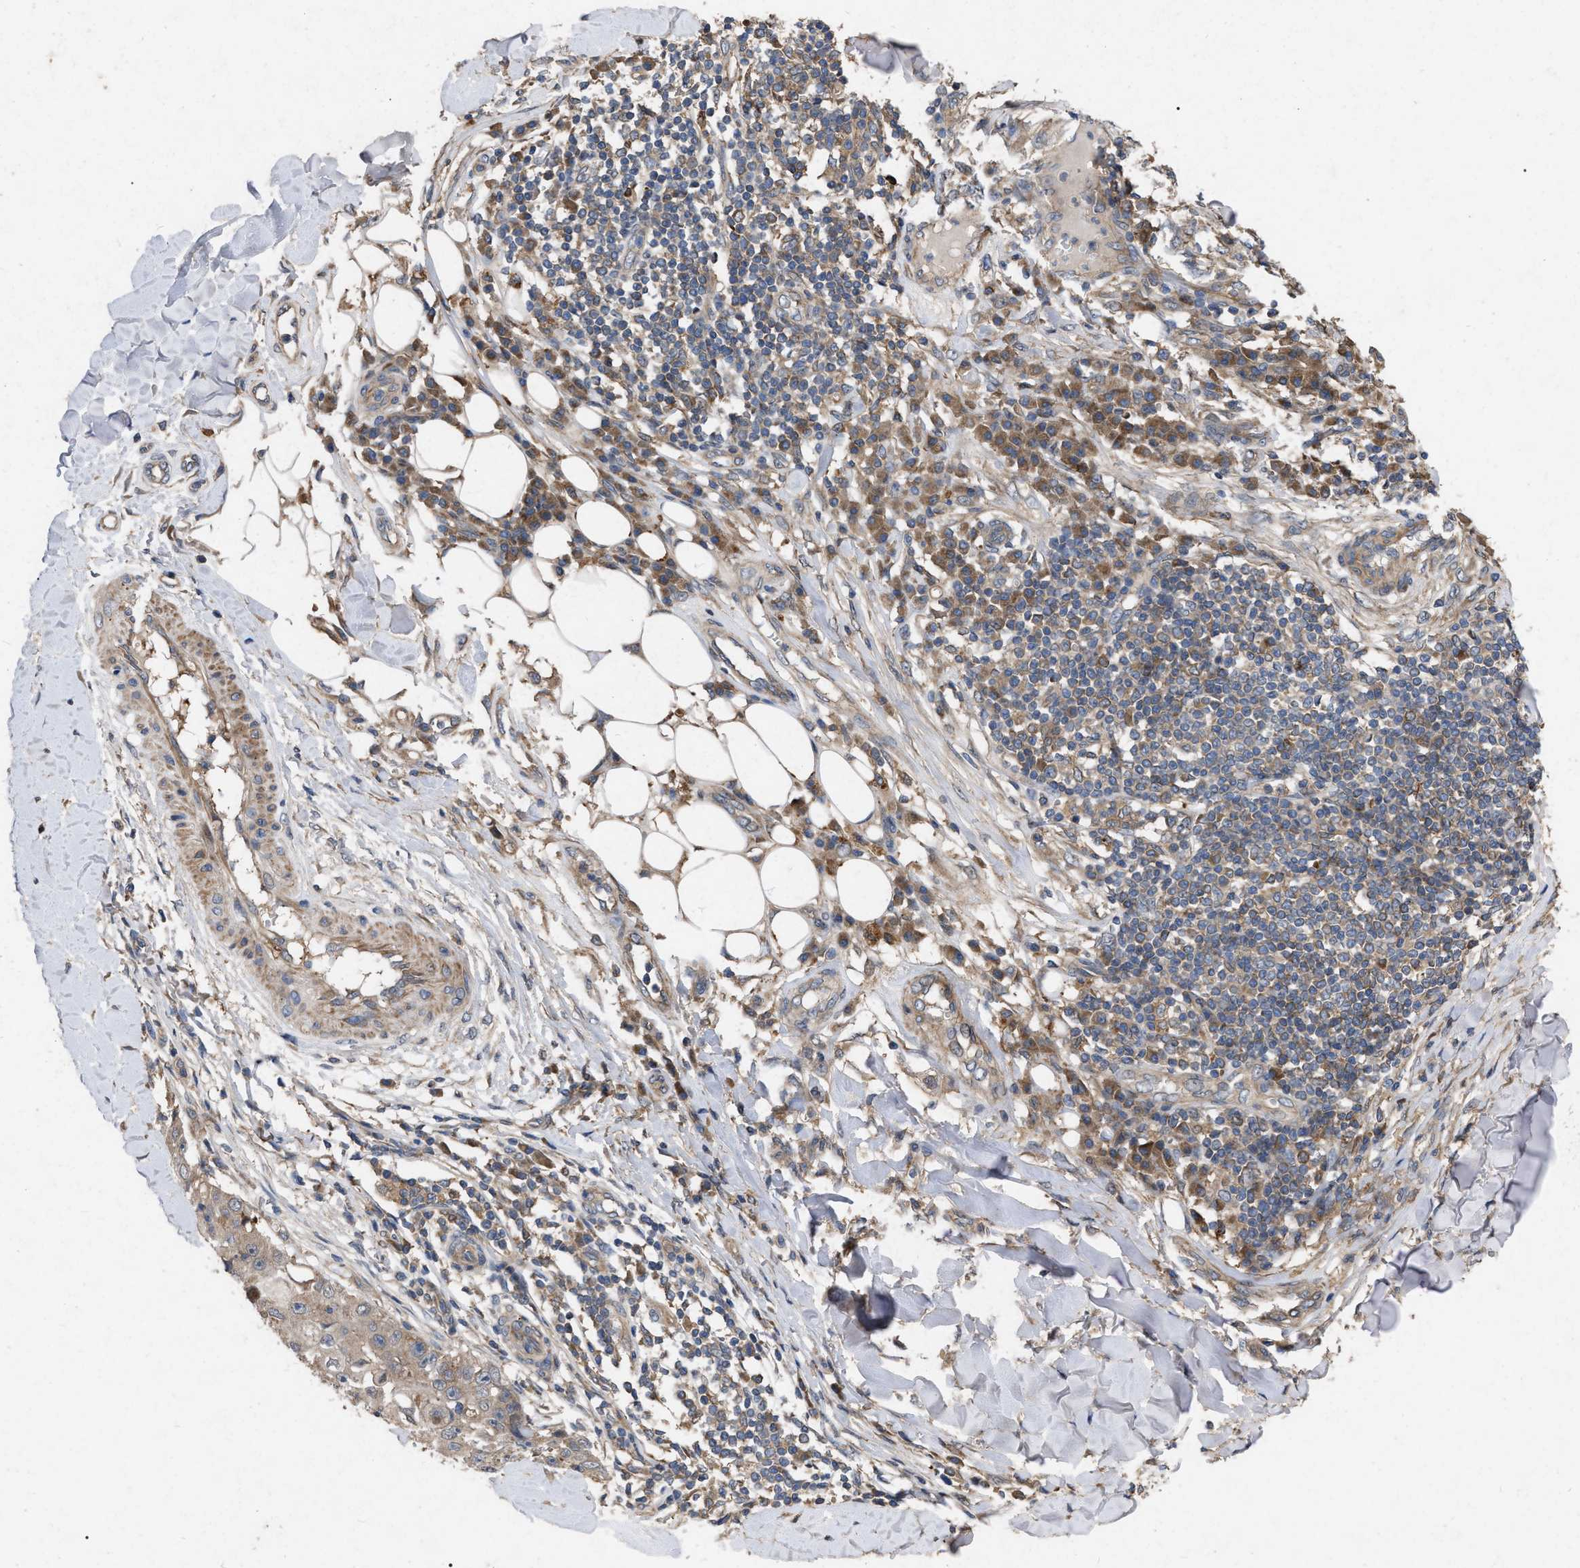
{"staining": {"intensity": "moderate", "quantity": "<25%", "location": "cytoplasmic/membranous"}, "tissue": "skin cancer", "cell_type": "Tumor cells", "image_type": "cancer", "snomed": [{"axis": "morphology", "description": "Squamous cell carcinoma, NOS"}, {"axis": "topography", "description": "Skin"}], "caption": "A histopathology image of human squamous cell carcinoma (skin) stained for a protein demonstrates moderate cytoplasmic/membranous brown staining in tumor cells.", "gene": "CDKN2C", "patient": {"sex": "male", "age": 86}}